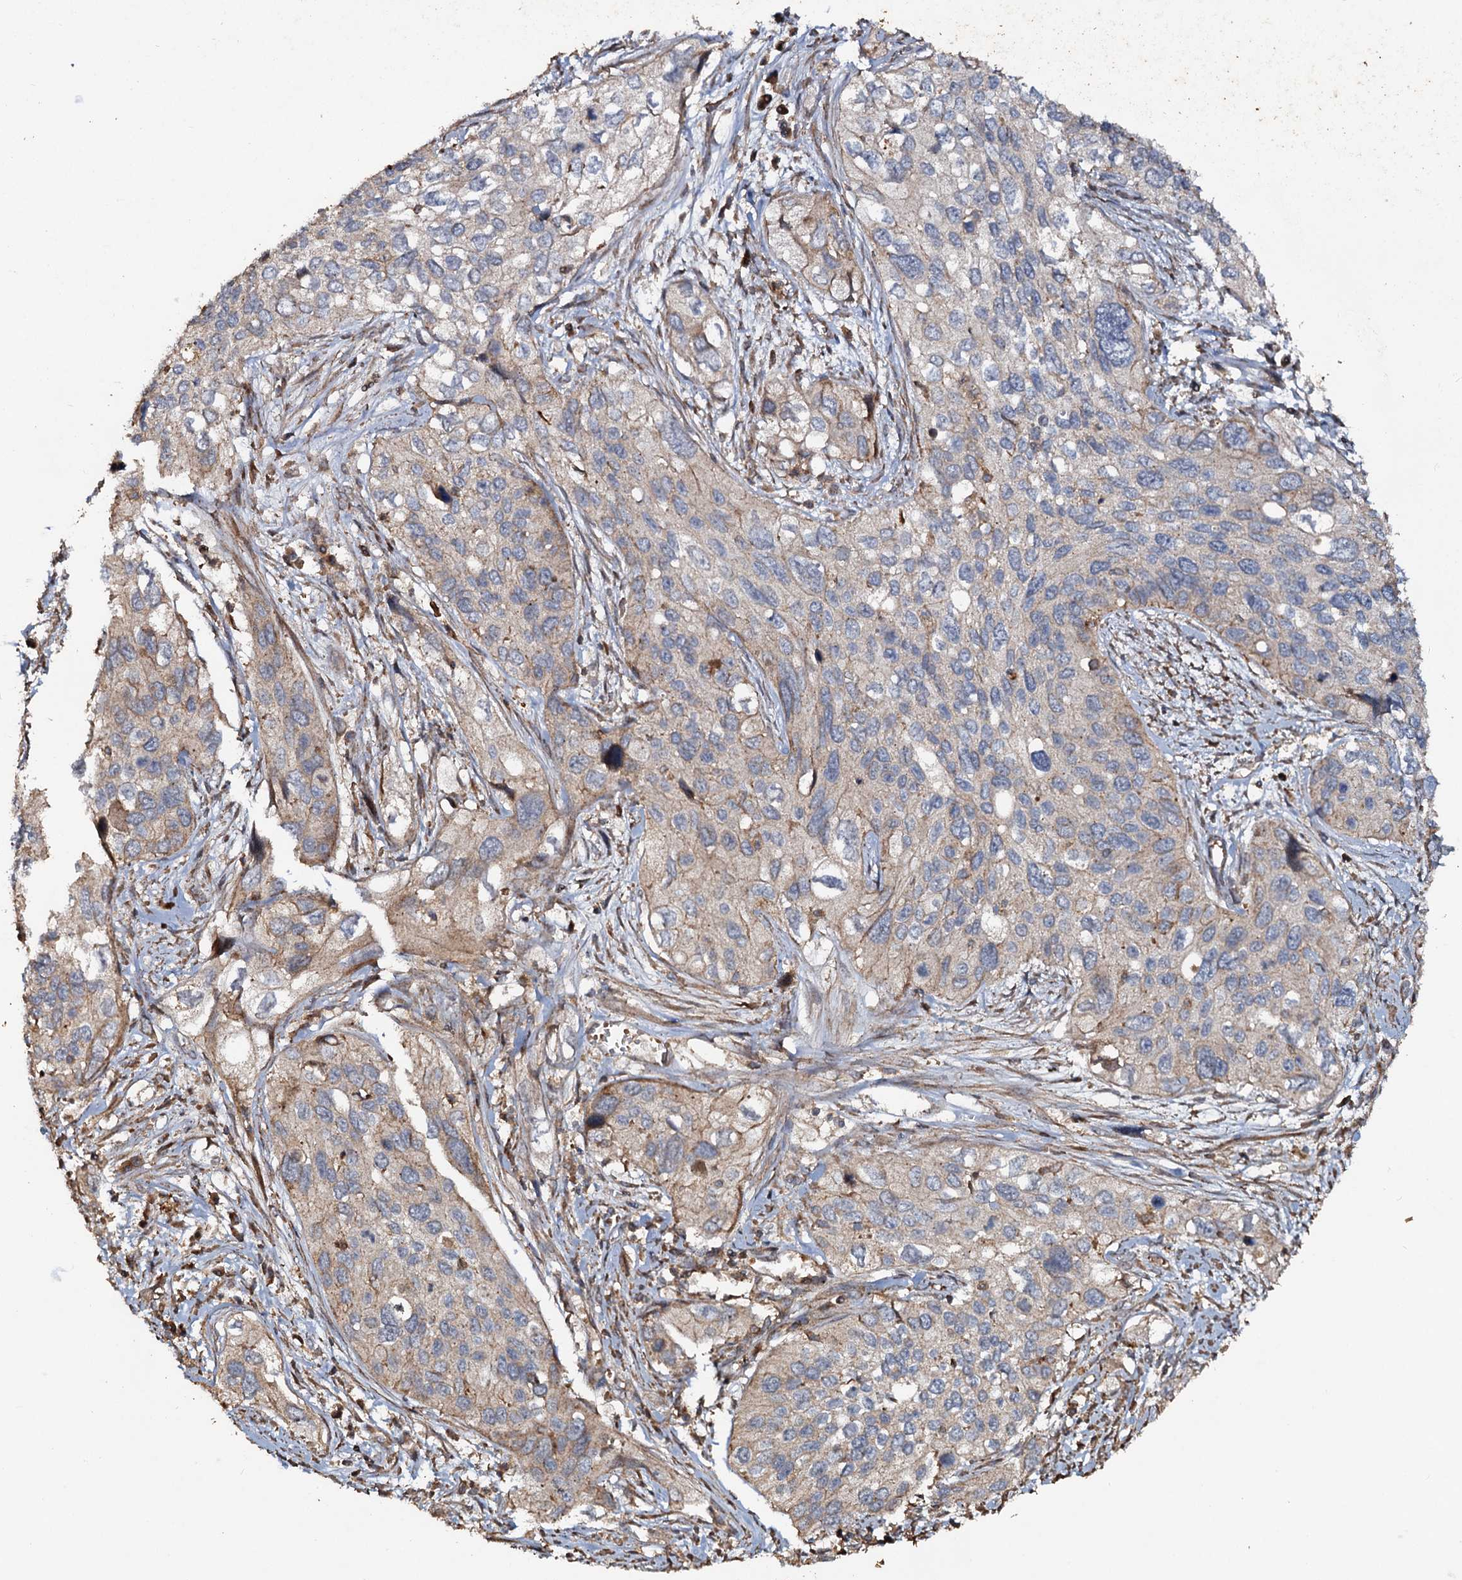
{"staining": {"intensity": "weak", "quantity": "<25%", "location": "cytoplasmic/membranous"}, "tissue": "cervical cancer", "cell_type": "Tumor cells", "image_type": "cancer", "snomed": [{"axis": "morphology", "description": "Squamous cell carcinoma, NOS"}, {"axis": "topography", "description": "Cervix"}], "caption": "Cervical cancer (squamous cell carcinoma) was stained to show a protein in brown. There is no significant expression in tumor cells.", "gene": "NOTCH2NLA", "patient": {"sex": "female", "age": 55}}